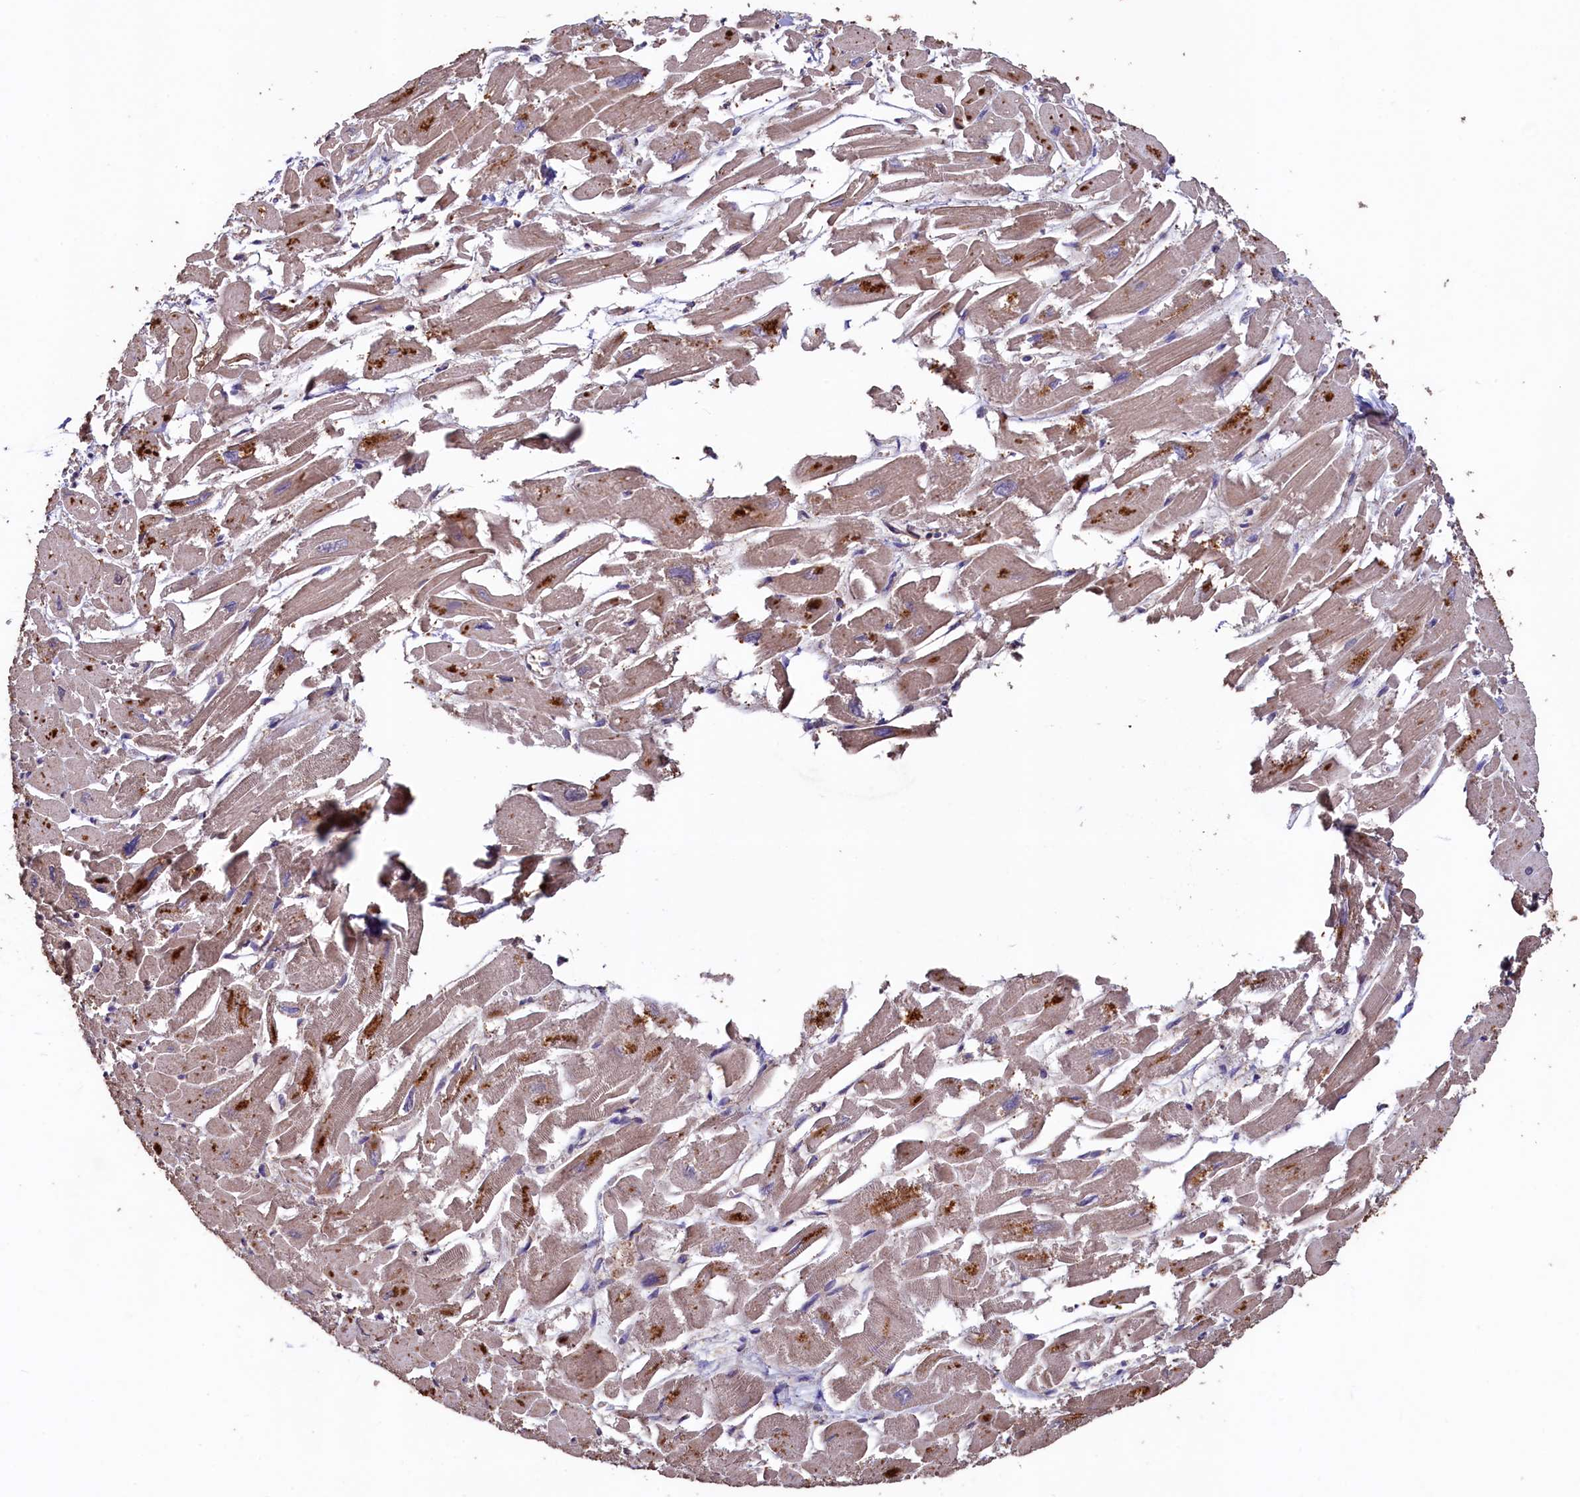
{"staining": {"intensity": "moderate", "quantity": "25%-75%", "location": "cytoplasmic/membranous"}, "tissue": "heart muscle", "cell_type": "Cardiomyocytes", "image_type": "normal", "snomed": [{"axis": "morphology", "description": "Normal tissue, NOS"}, {"axis": "topography", "description": "Heart"}], "caption": "Immunohistochemistry (IHC) micrograph of normal heart muscle: human heart muscle stained using IHC displays medium levels of moderate protein expression localized specifically in the cytoplasmic/membranous of cardiomyocytes, appearing as a cytoplasmic/membranous brown color.", "gene": "TMEM98", "patient": {"sex": "male", "age": 54}}